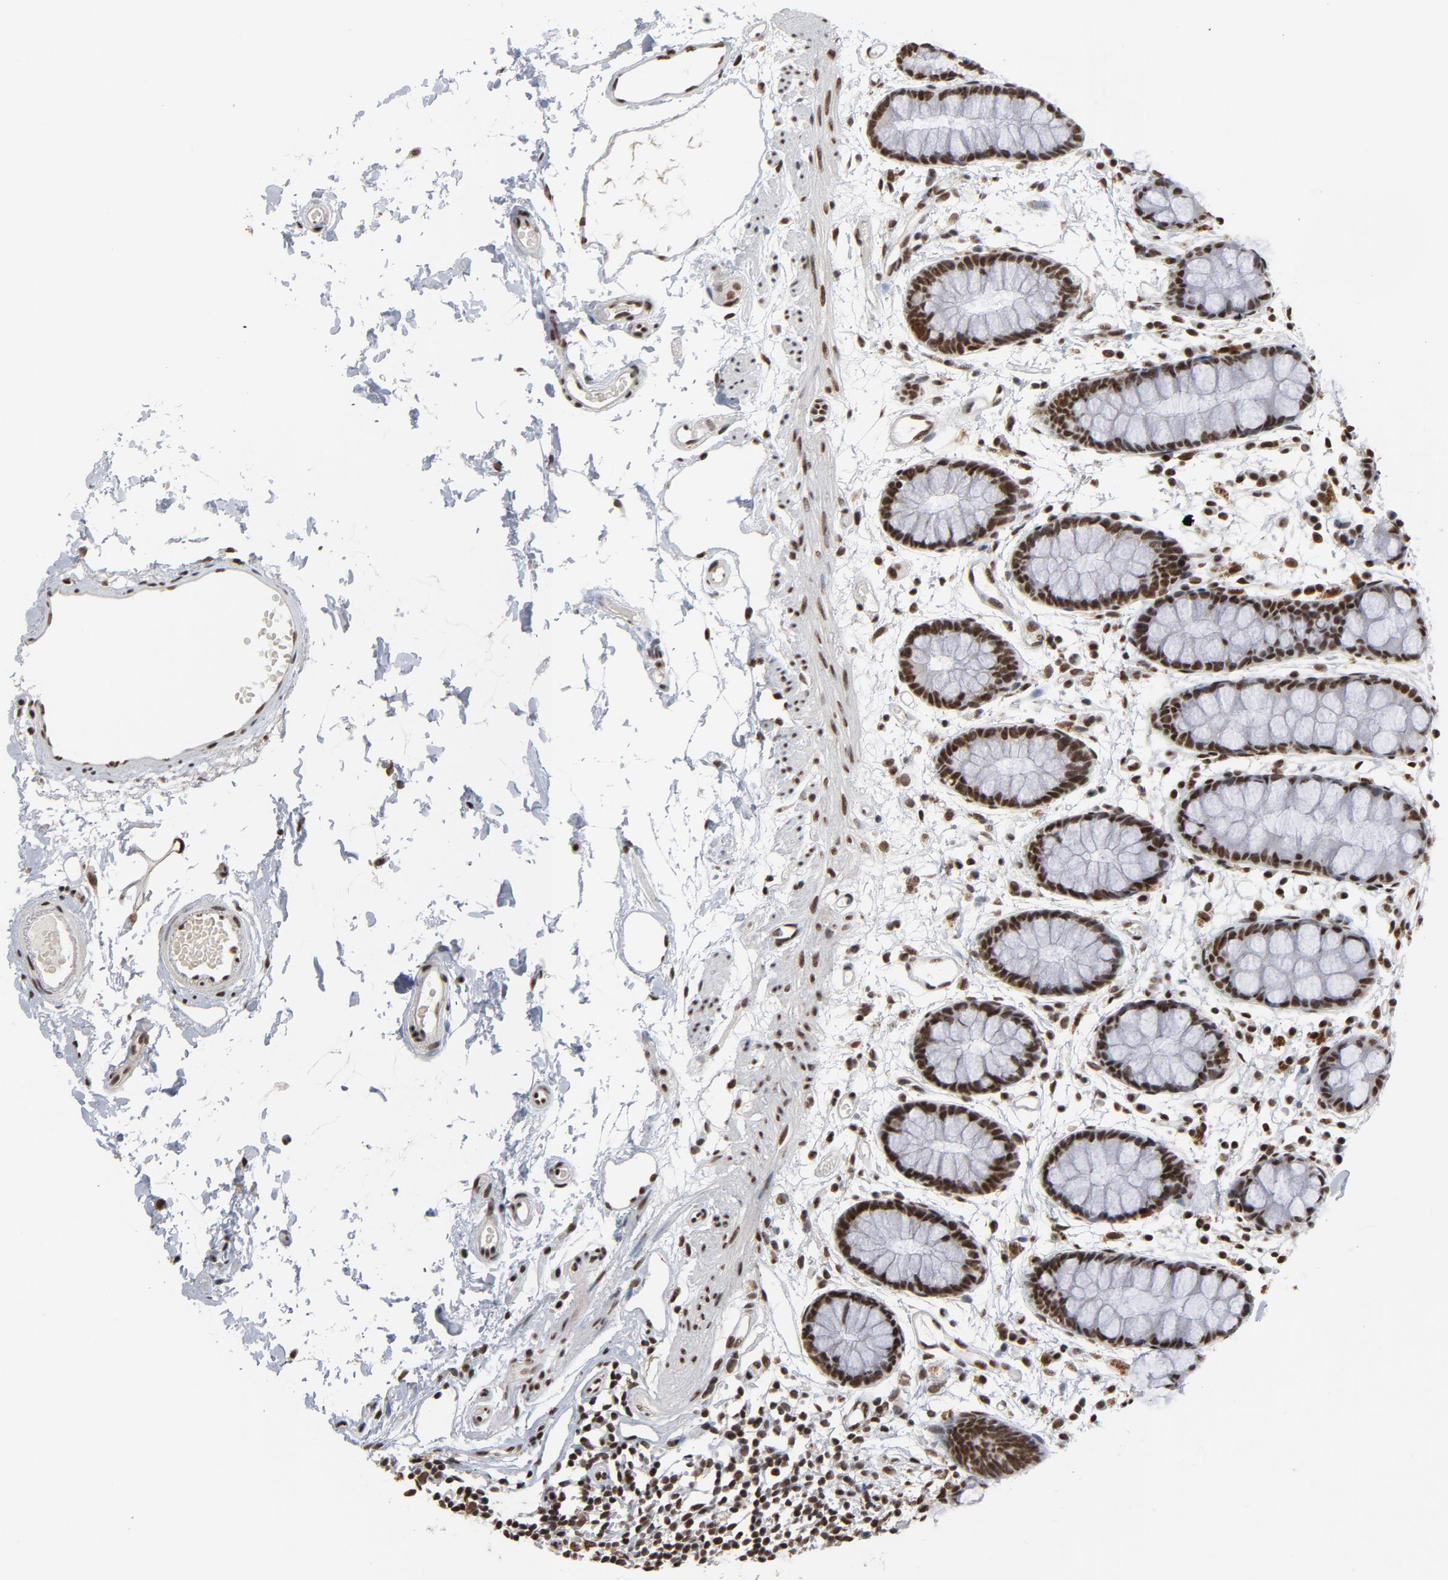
{"staining": {"intensity": "strong", "quantity": ">75%", "location": "nuclear"}, "tissue": "rectum", "cell_type": "Glandular cells", "image_type": "normal", "snomed": [{"axis": "morphology", "description": "Normal tissue, NOS"}, {"axis": "topography", "description": "Rectum"}], "caption": "Protein positivity by immunohistochemistry reveals strong nuclear positivity in about >75% of glandular cells in unremarkable rectum. (brown staining indicates protein expression, while blue staining denotes nuclei).", "gene": "MRE11", "patient": {"sex": "female", "age": 66}}